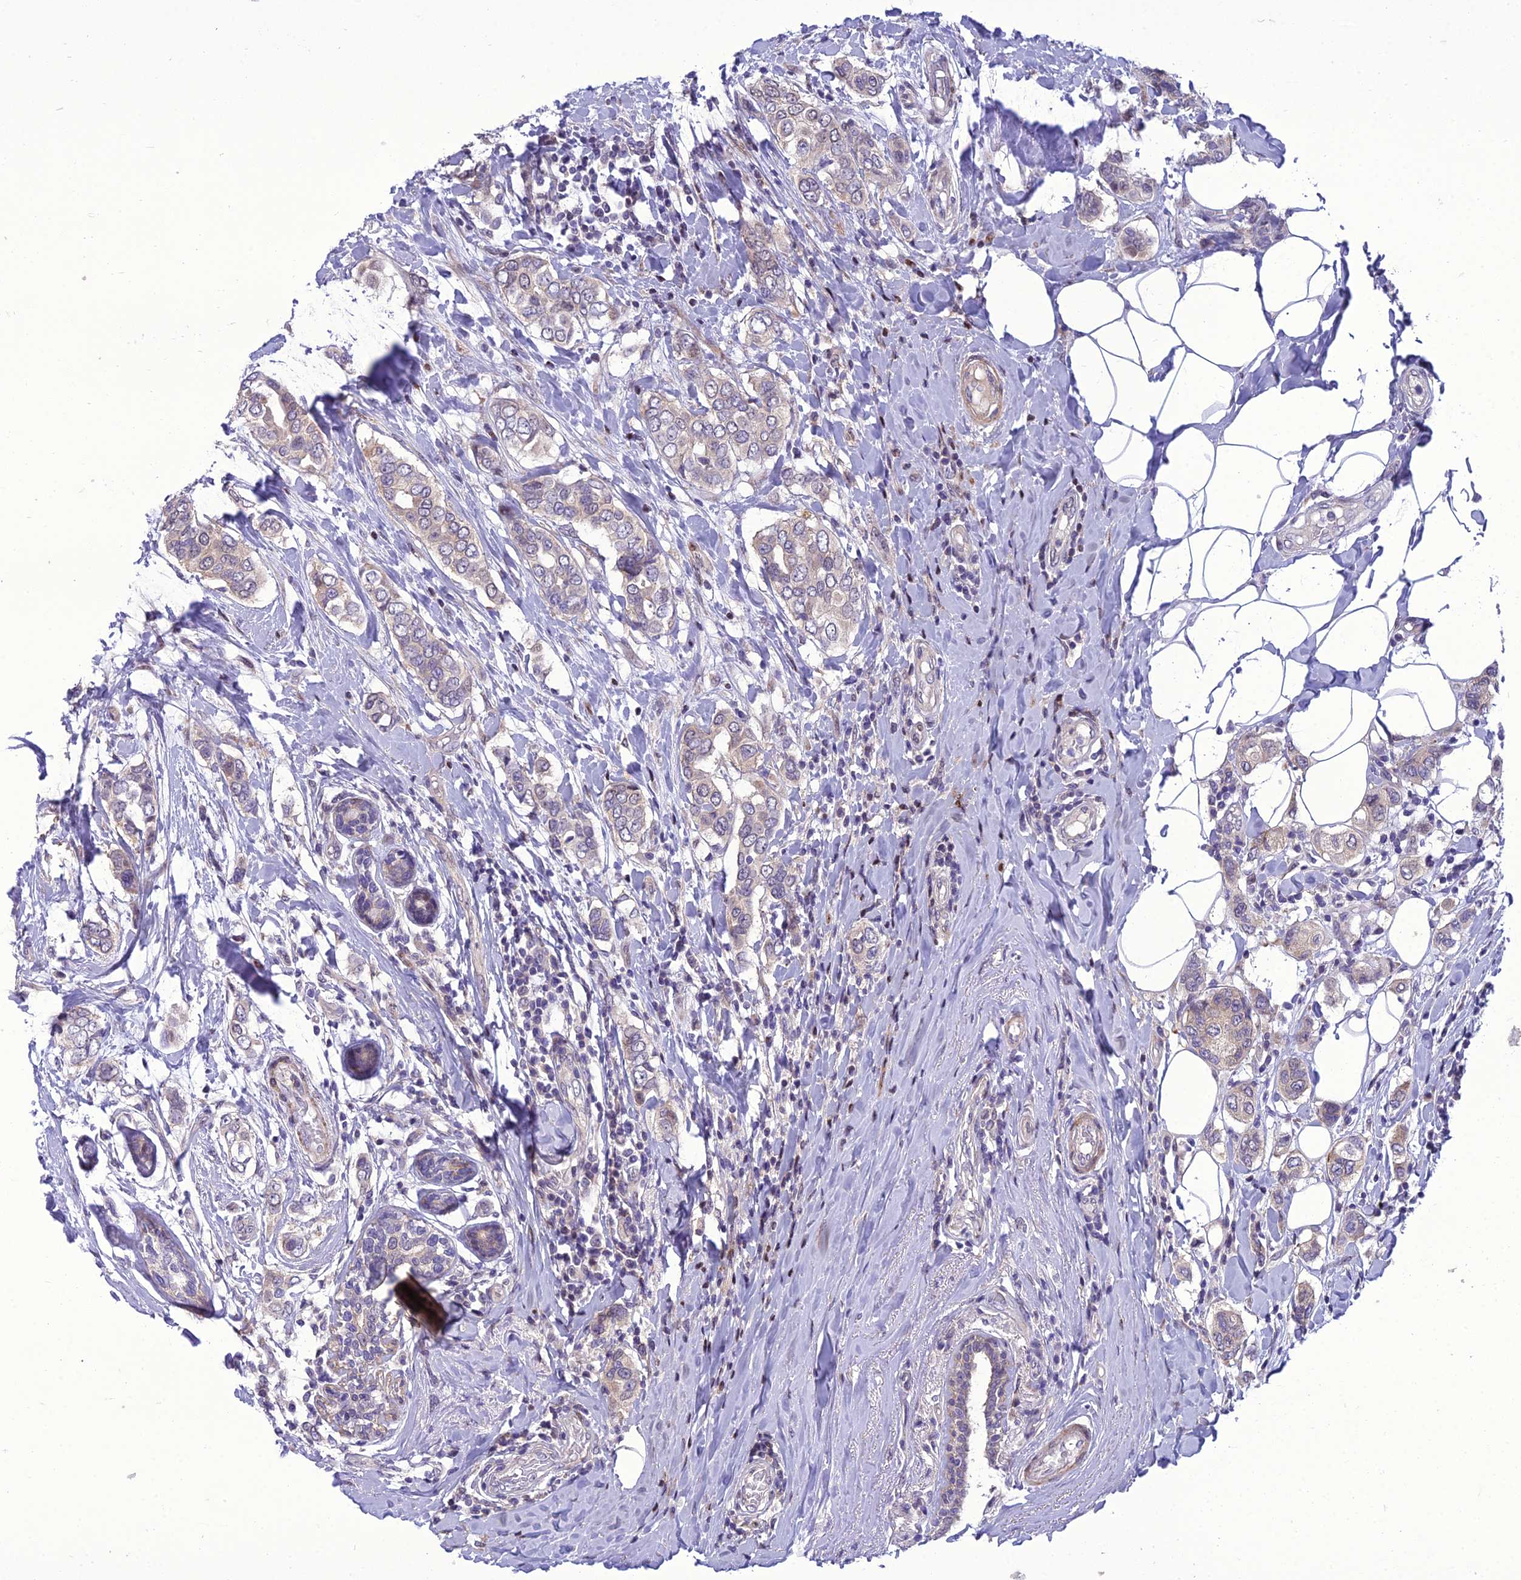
{"staining": {"intensity": "moderate", "quantity": "25%-75%", "location": "cytoplasmic/membranous,nuclear"}, "tissue": "breast cancer", "cell_type": "Tumor cells", "image_type": "cancer", "snomed": [{"axis": "morphology", "description": "Lobular carcinoma"}, {"axis": "topography", "description": "Breast"}], "caption": "Immunohistochemistry photomicrograph of neoplastic tissue: lobular carcinoma (breast) stained using immunohistochemistry (IHC) reveals medium levels of moderate protein expression localized specifically in the cytoplasmic/membranous and nuclear of tumor cells, appearing as a cytoplasmic/membranous and nuclear brown color.", "gene": "GAB4", "patient": {"sex": "female", "age": 51}}